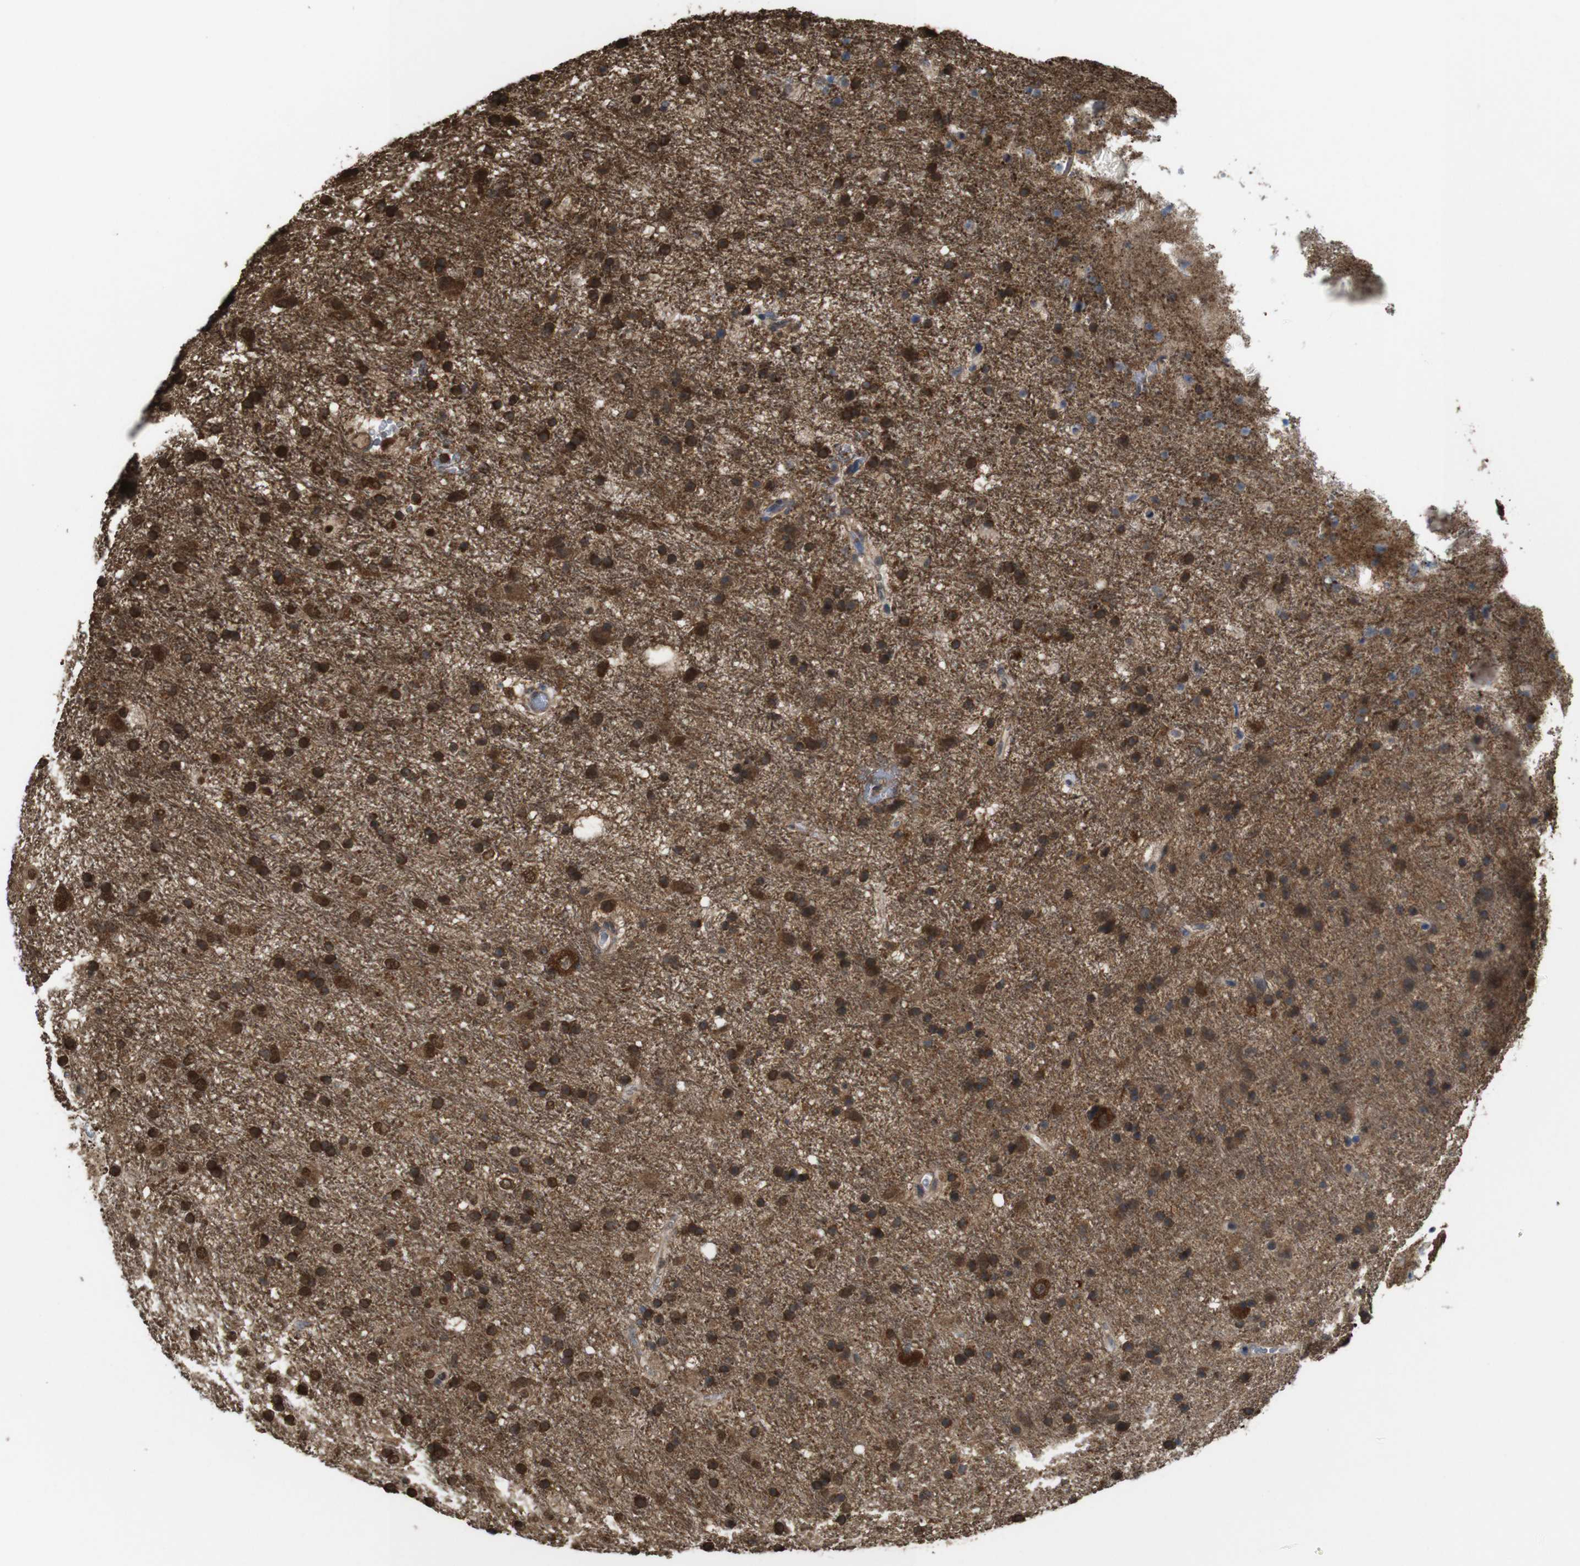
{"staining": {"intensity": "strong", "quantity": ">75%", "location": "cytoplasmic/membranous"}, "tissue": "glioma", "cell_type": "Tumor cells", "image_type": "cancer", "snomed": [{"axis": "morphology", "description": "Glioma, malignant, Low grade"}, {"axis": "topography", "description": "Brain"}], "caption": "An IHC image of tumor tissue is shown. Protein staining in brown labels strong cytoplasmic/membranous positivity in malignant low-grade glioma within tumor cells. The staining was performed using DAB (3,3'-diaminobenzidine) to visualize the protein expression in brown, while the nuclei were stained in blue with hematoxylin (Magnification: 20x).", "gene": "YWHAG", "patient": {"sex": "male", "age": 77}}